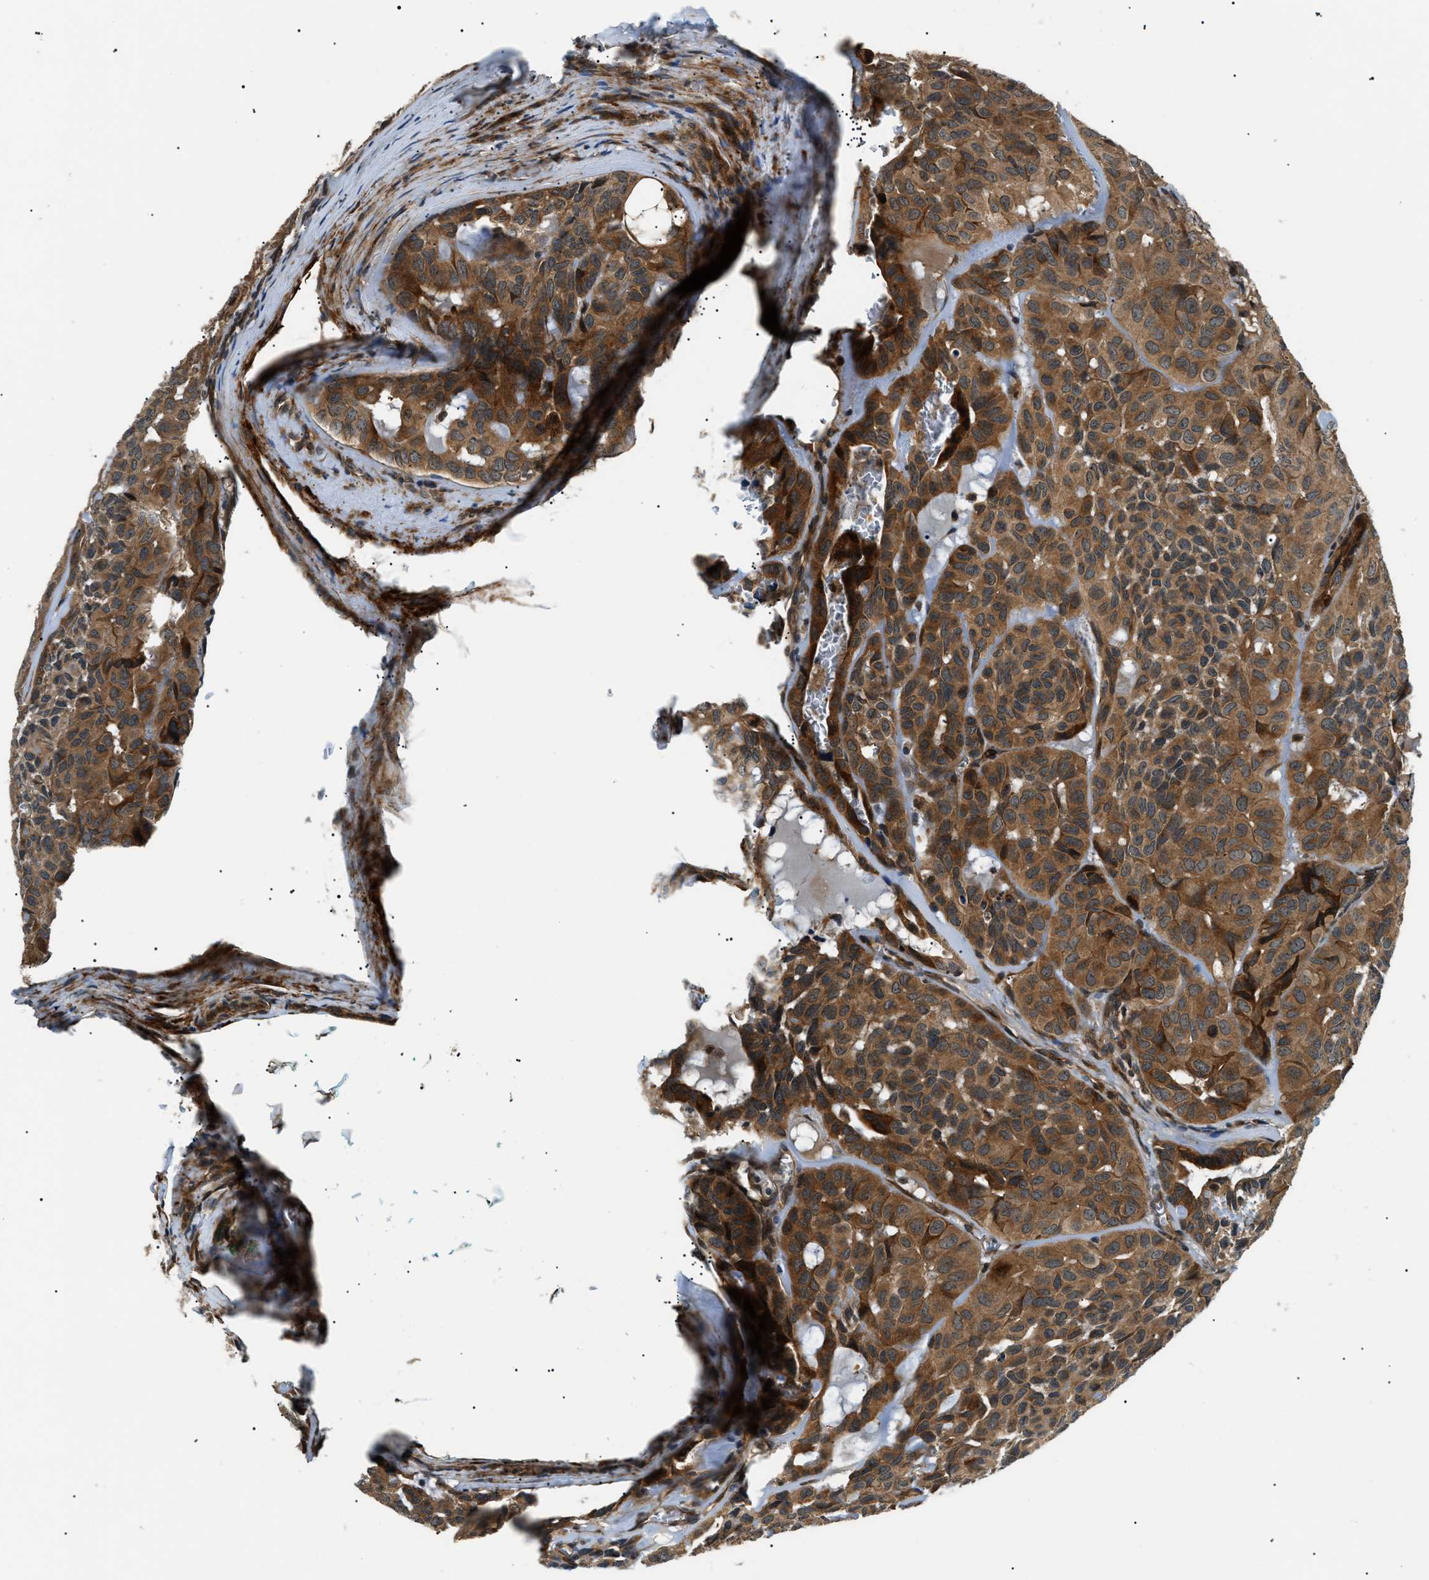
{"staining": {"intensity": "moderate", "quantity": ">75%", "location": "cytoplasmic/membranous"}, "tissue": "head and neck cancer", "cell_type": "Tumor cells", "image_type": "cancer", "snomed": [{"axis": "morphology", "description": "Adenocarcinoma, NOS"}, {"axis": "topography", "description": "Salivary gland, NOS"}, {"axis": "topography", "description": "Head-Neck"}], "caption": "Human adenocarcinoma (head and neck) stained with a protein marker demonstrates moderate staining in tumor cells.", "gene": "ATP6AP1", "patient": {"sex": "female", "age": 76}}